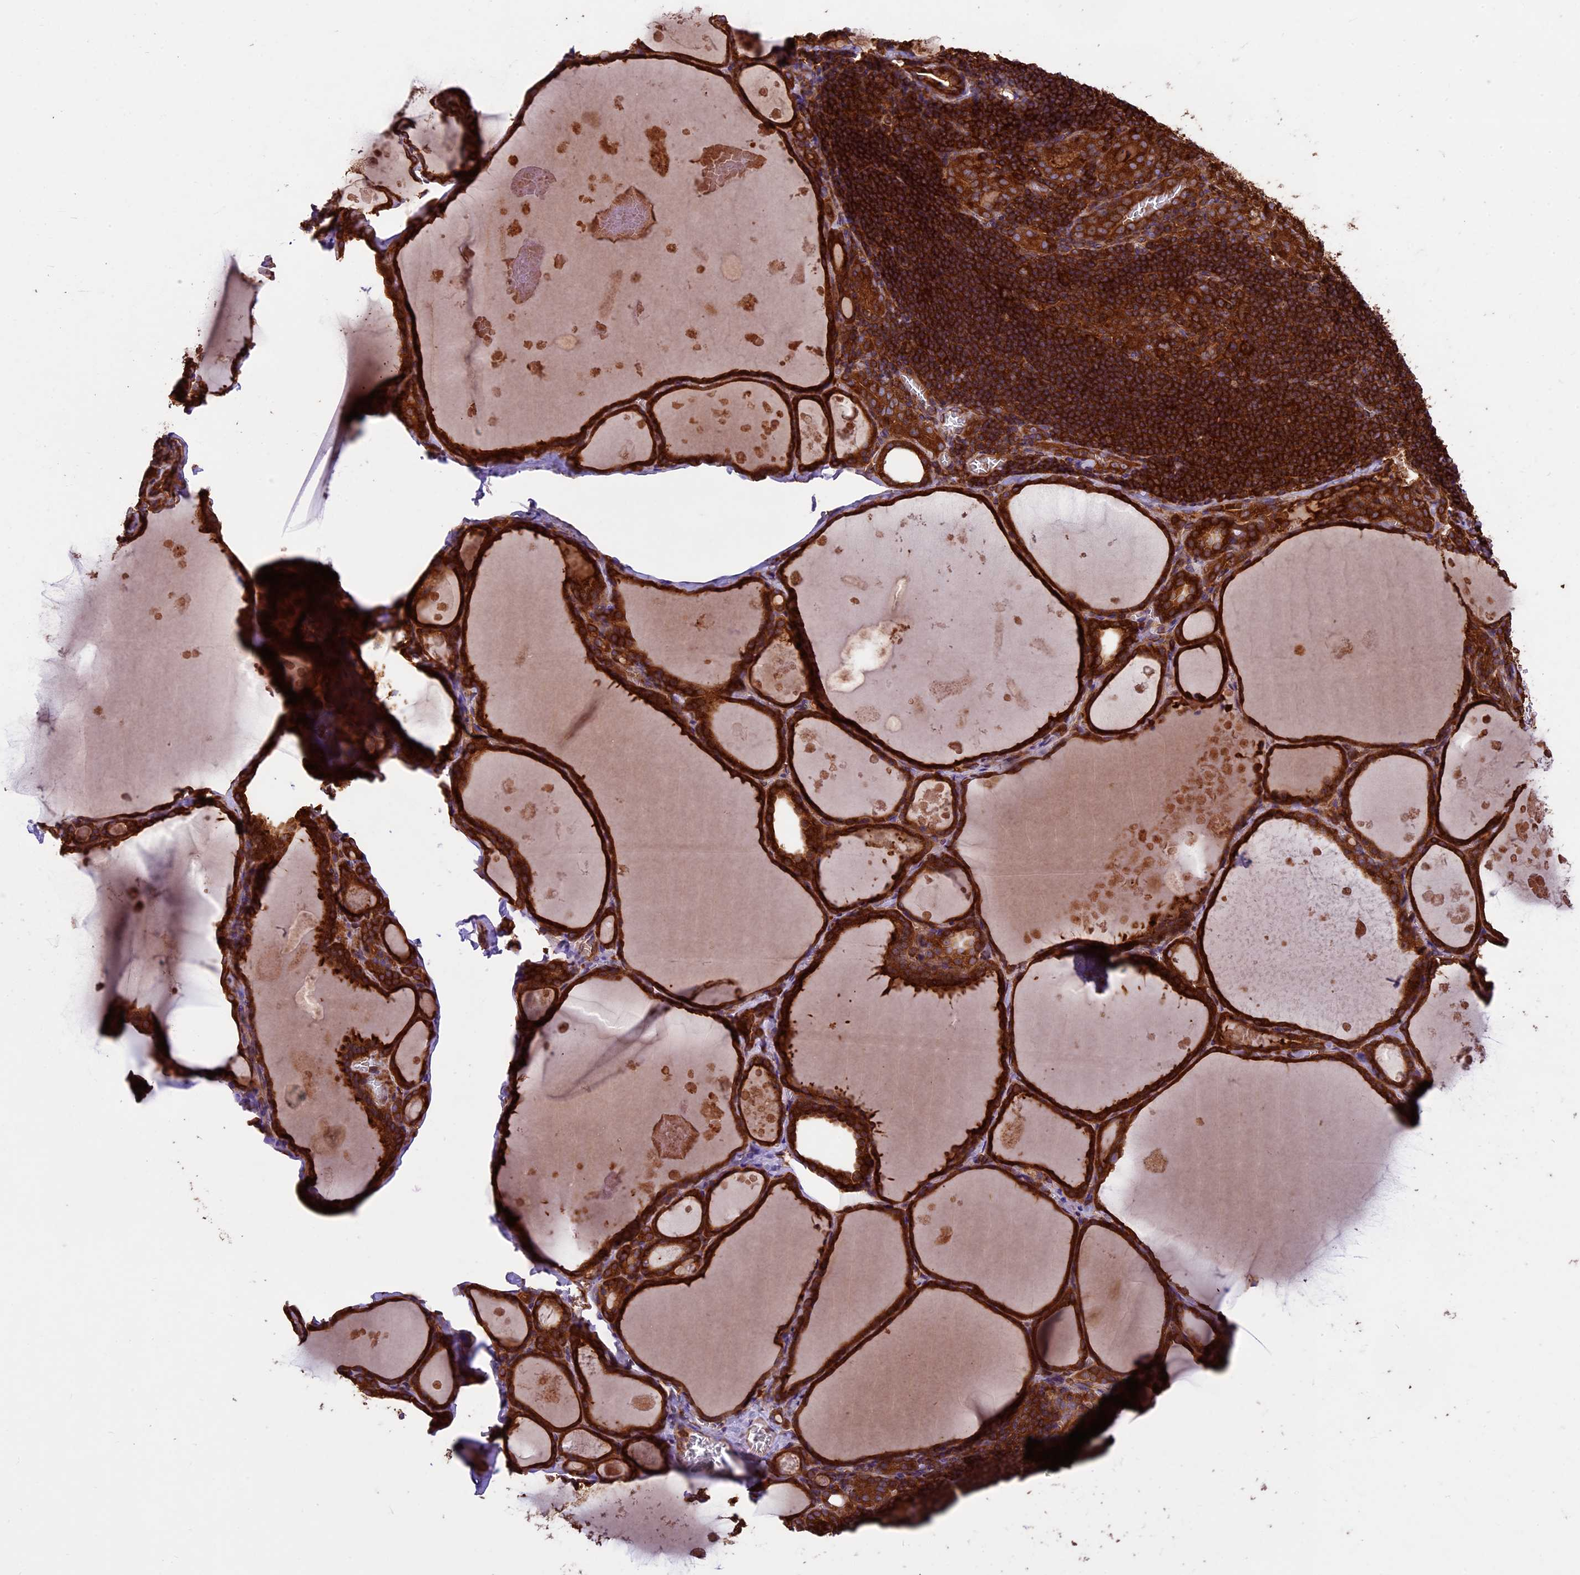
{"staining": {"intensity": "strong", "quantity": ">75%", "location": "cytoplasmic/membranous"}, "tissue": "thyroid gland", "cell_type": "Glandular cells", "image_type": "normal", "snomed": [{"axis": "morphology", "description": "Normal tissue, NOS"}, {"axis": "topography", "description": "Thyroid gland"}], "caption": "Approximately >75% of glandular cells in benign thyroid gland reveal strong cytoplasmic/membranous protein expression as visualized by brown immunohistochemical staining.", "gene": "KARS1", "patient": {"sex": "male", "age": 56}}